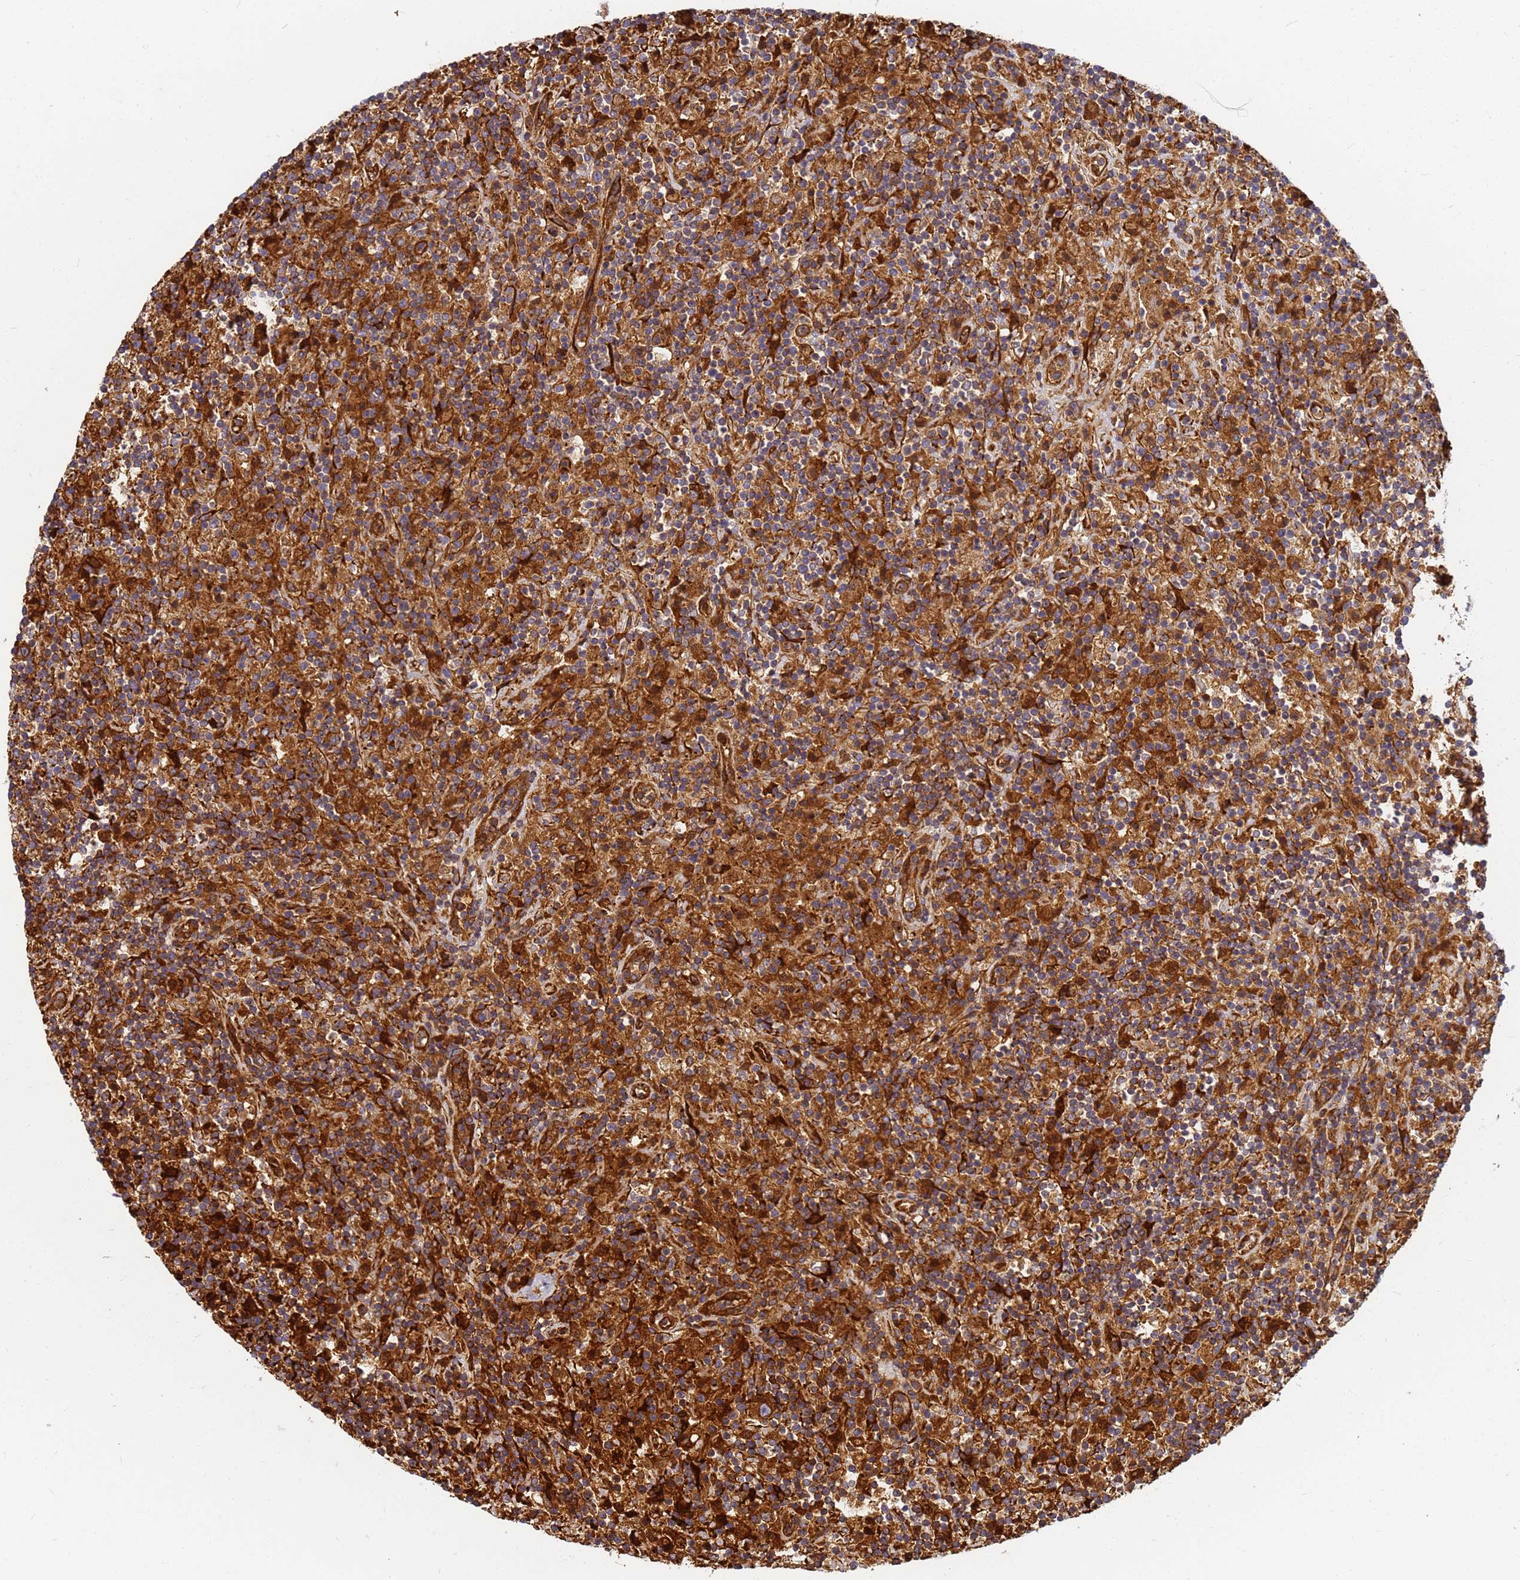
{"staining": {"intensity": "moderate", "quantity": ">75%", "location": "cytoplasmic/membranous"}, "tissue": "lymphoma", "cell_type": "Tumor cells", "image_type": "cancer", "snomed": [{"axis": "morphology", "description": "Hodgkin's disease, NOS"}, {"axis": "topography", "description": "Lymph node"}], "caption": "Moderate cytoplasmic/membranous expression for a protein is present in approximately >75% of tumor cells of Hodgkin's disease using IHC.", "gene": "C2CD5", "patient": {"sex": "male", "age": 70}}